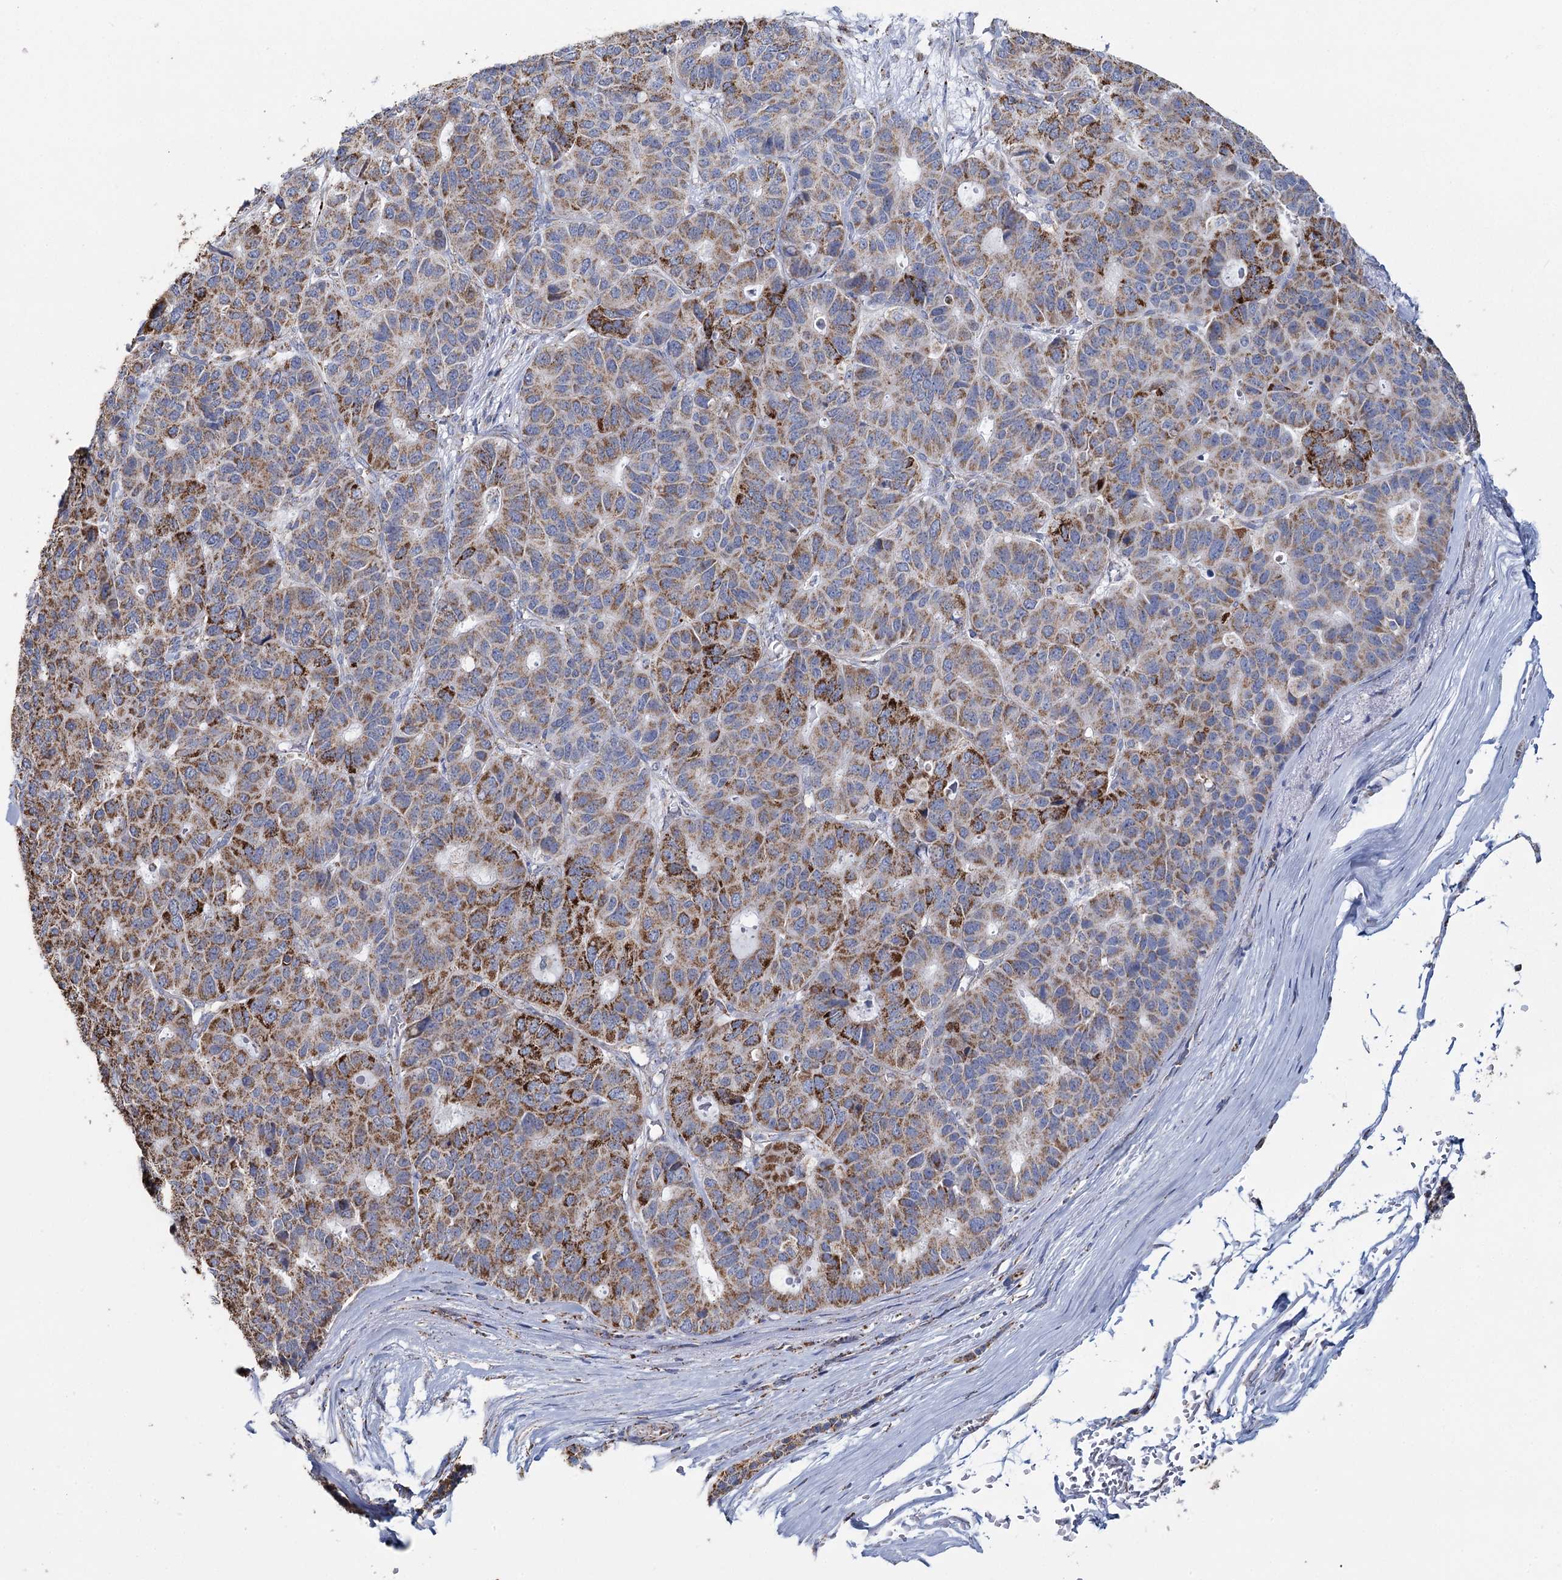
{"staining": {"intensity": "moderate", "quantity": ">75%", "location": "cytoplasmic/membranous"}, "tissue": "pancreatic cancer", "cell_type": "Tumor cells", "image_type": "cancer", "snomed": [{"axis": "morphology", "description": "Adenocarcinoma, NOS"}, {"axis": "topography", "description": "Pancreas"}], "caption": "IHC photomicrograph of pancreatic cancer stained for a protein (brown), which shows medium levels of moderate cytoplasmic/membranous positivity in about >75% of tumor cells.", "gene": "MRPL44", "patient": {"sex": "male", "age": 50}}